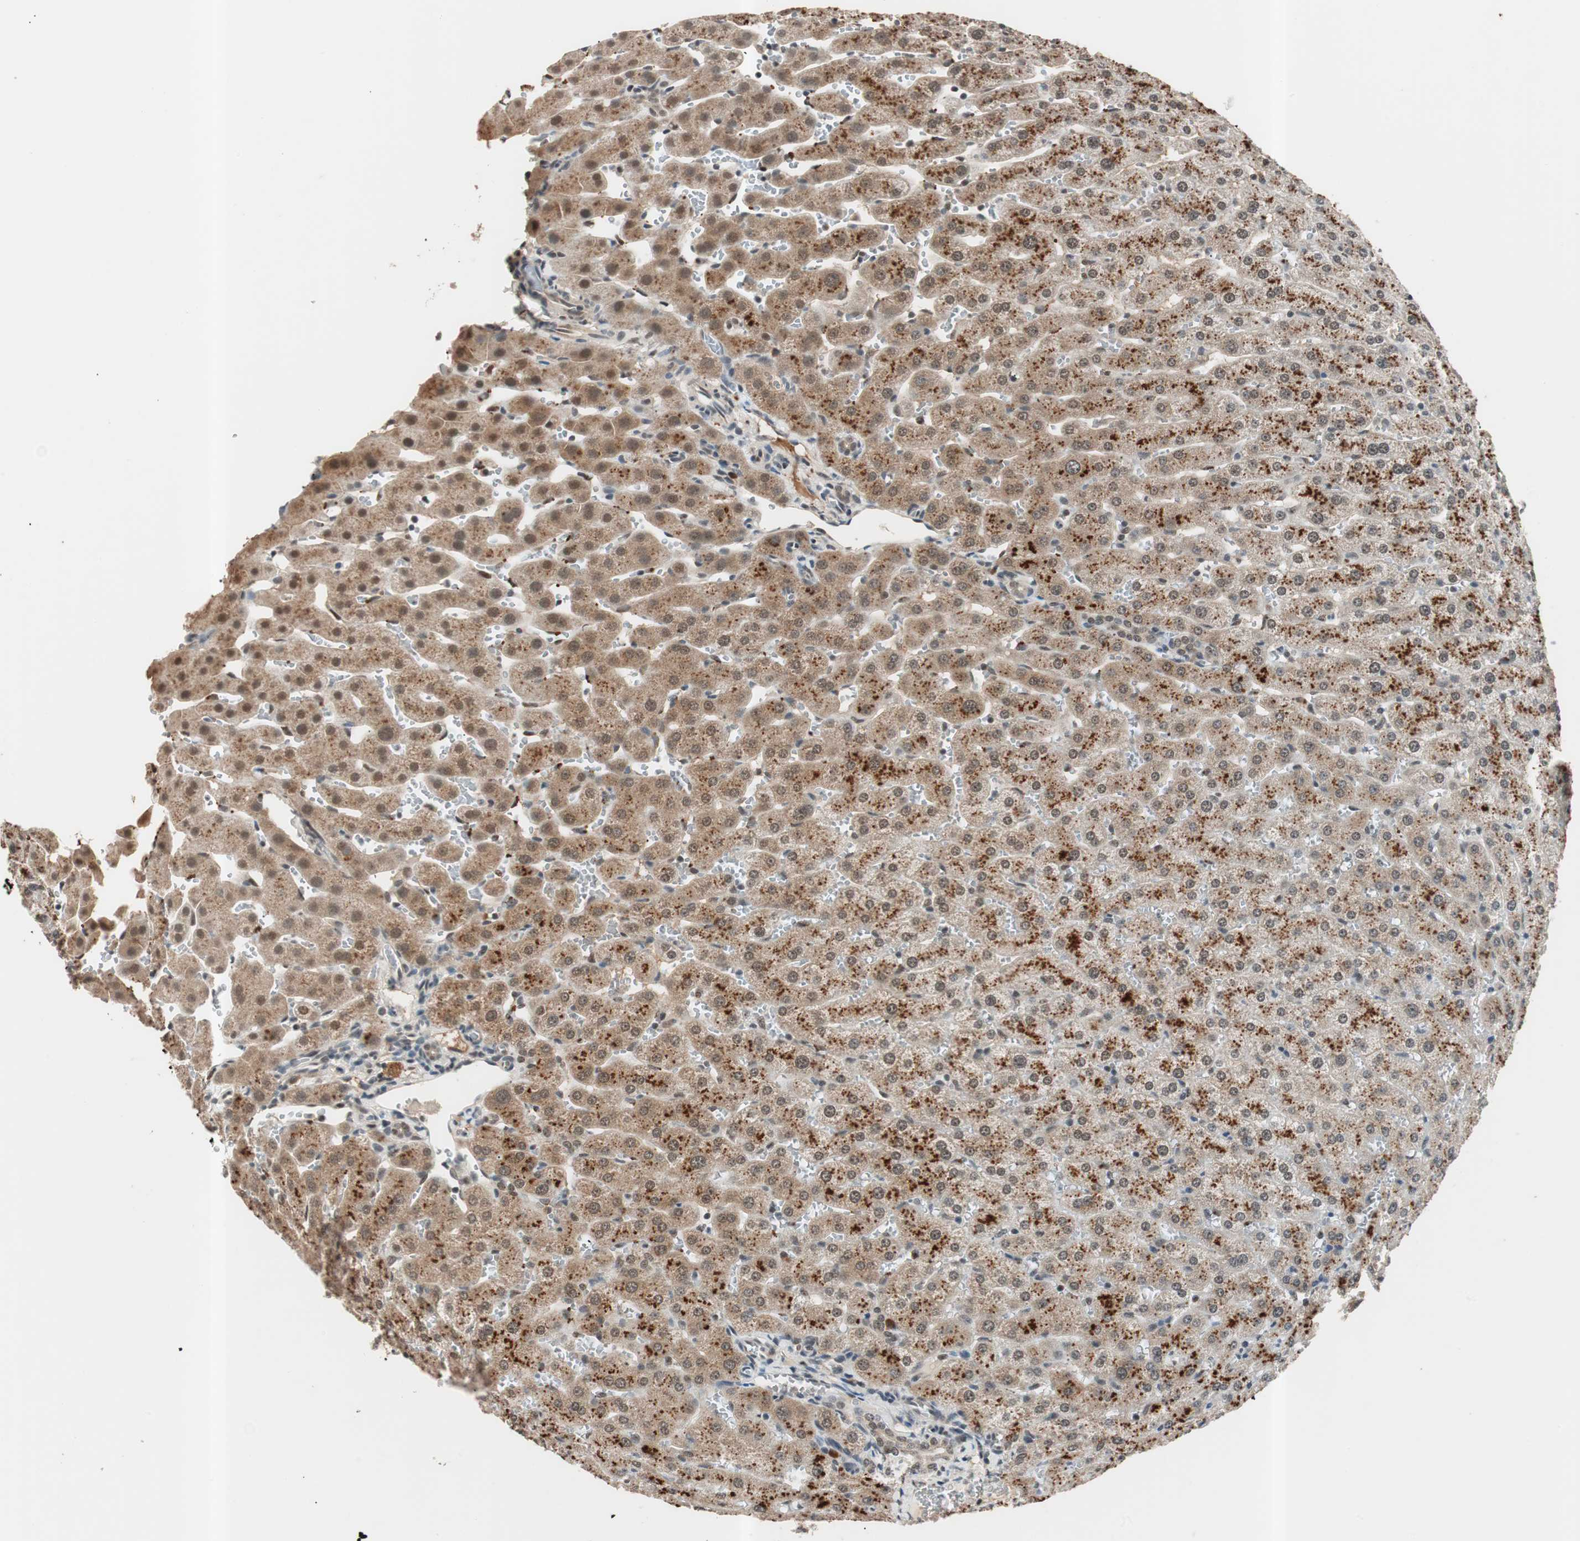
{"staining": {"intensity": "negative", "quantity": "none", "location": "none"}, "tissue": "liver", "cell_type": "Cholangiocytes", "image_type": "normal", "snomed": [{"axis": "morphology", "description": "Normal tissue, NOS"}, {"axis": "morphology", "description": "Fibrosis, NOS"}, {"axis": "topography", "description": "Liver"}], "caption": "Immunohistochemistry (IHC) micrograph of normal liver stained for a protein (brown), which displays no positivity in cholangiocytes. Nuclei are stained in blue.", "gene": "NFRKB", "patient": {"sex": "female", "age": 29}}